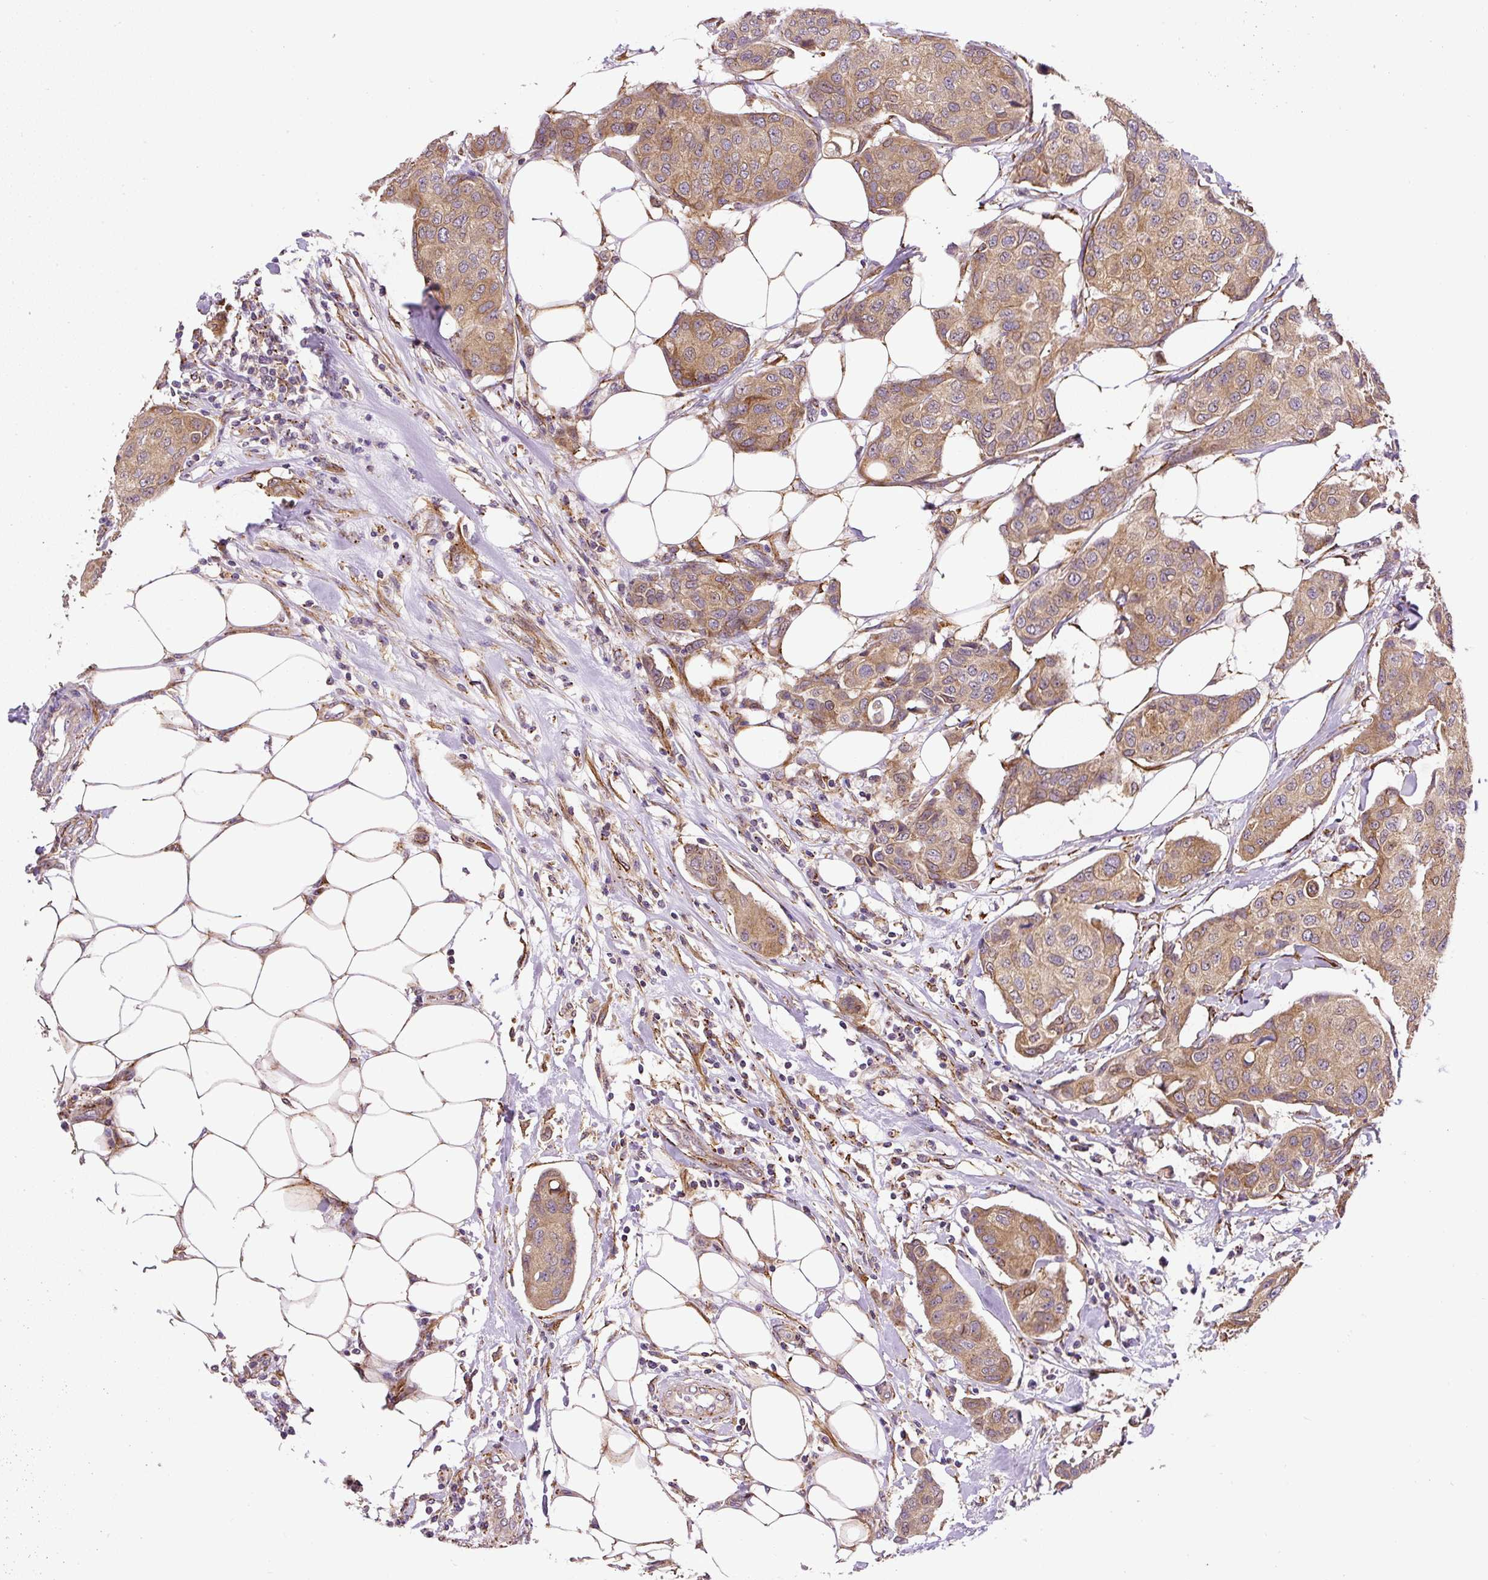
{"staining": {"intensity": "moderate", "quantity": ">75%", "location": "cytoplasmic/membranous"}, "tissue": "breast cancer", "cell_type": "Tumor cells", "image_type": "cancer", "snomed": [{"axis": "morphology", "description": "Duct carcinoma"}, {"axis": "topography", "description": "Breast"}, {"axis": "topography", "description": "Lymph node"}], "caption": "DAB immunohistochemical staining of breast infiltrating ductal carcinoma shows moderate cytoplasmic/membranous protein expression in about >75% of tumor cells.", "gene": "RNF170", "patient": {"sex": "female", "age": 80}}